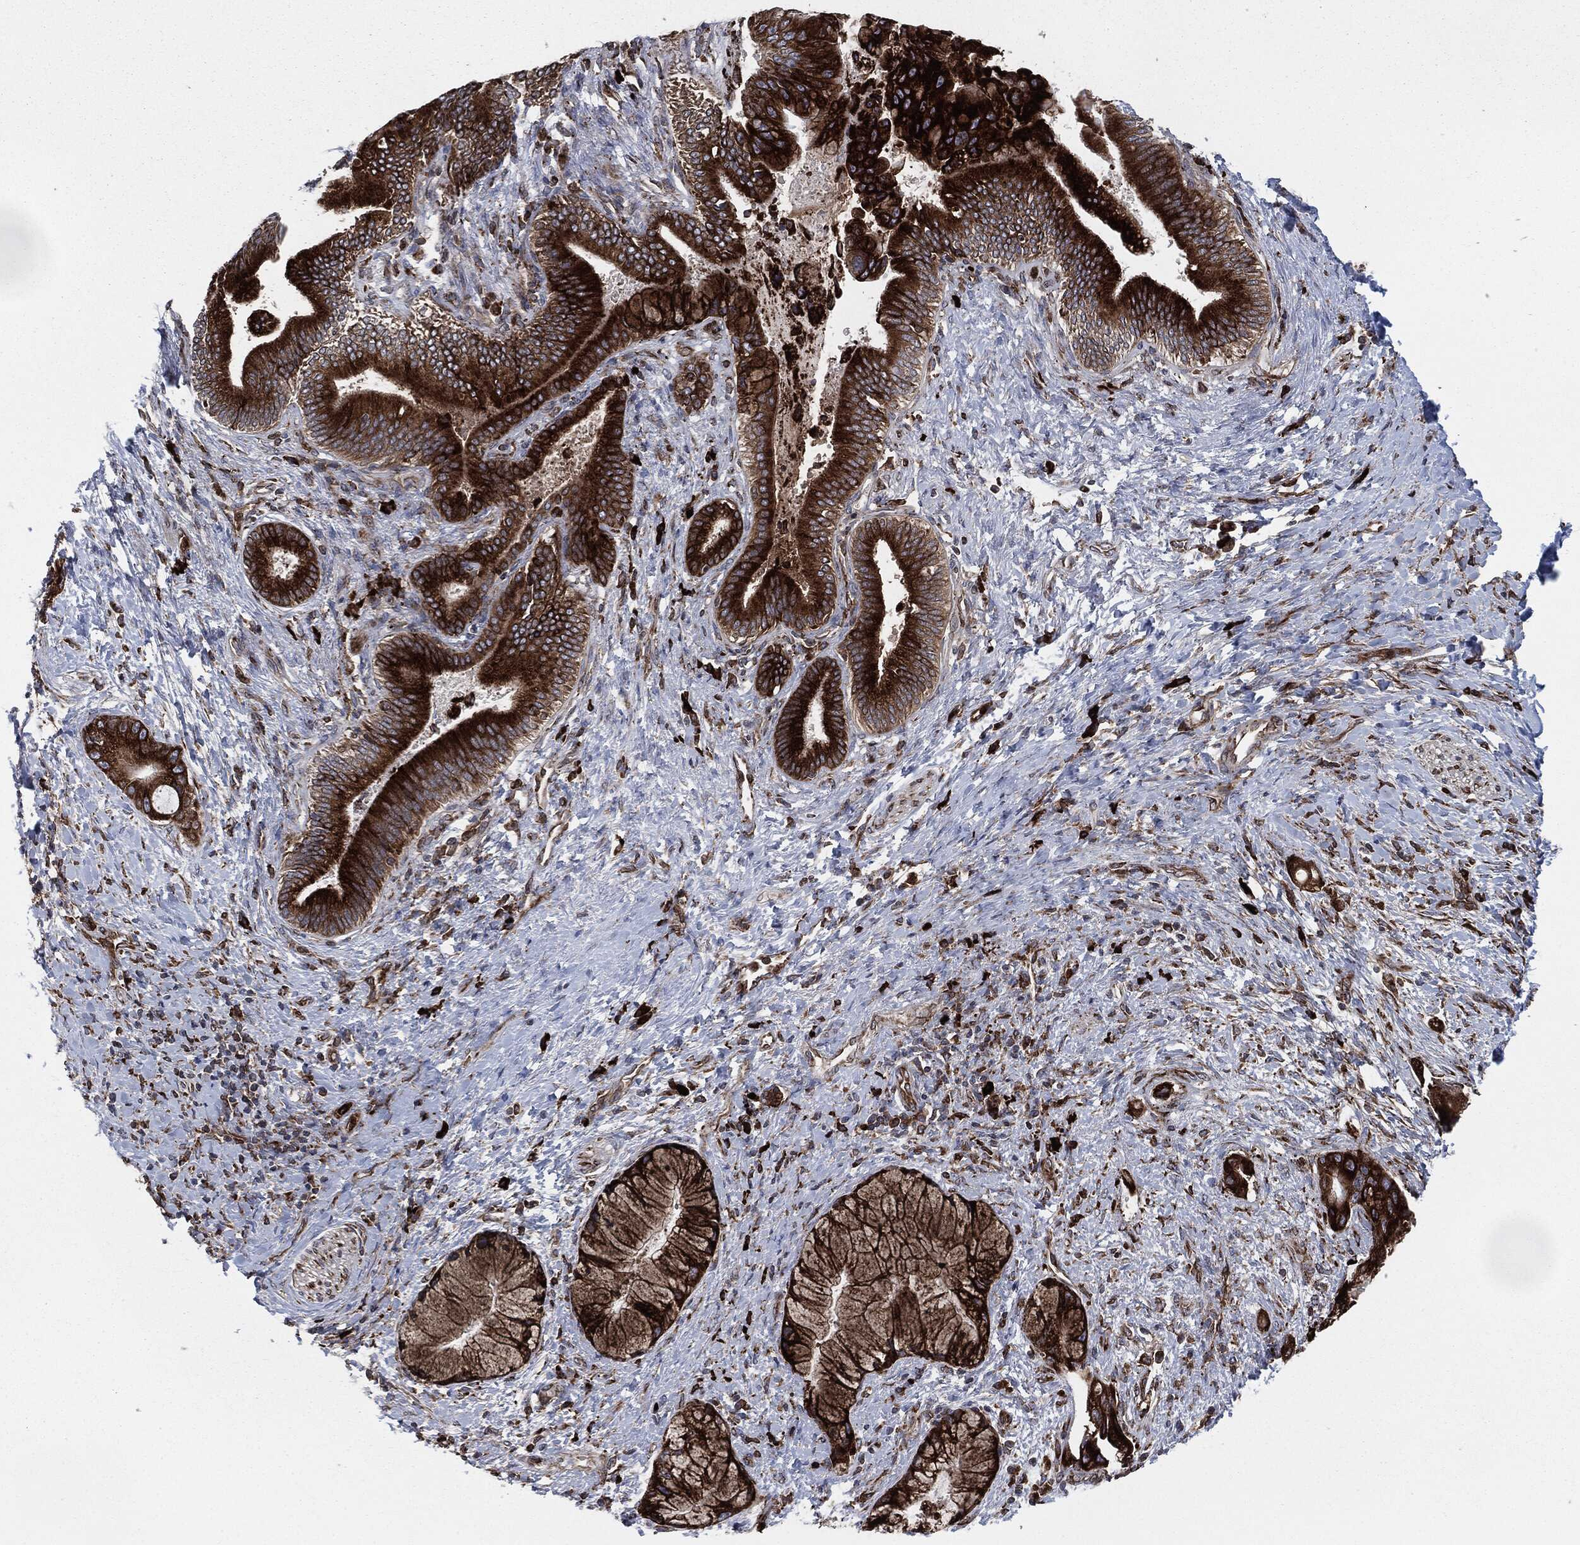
{"staining": {"intensity": "strong", "quantity": ">75%", "location": "cytoplasmic/membranous"}, "tissue": "liver cancer", "cell_type": "Tumor cells", "image_type": "cancer", "snomed": [{"axis": "morphology", "description": "Normal tissue, NOS"}, {"axis": "morphology", "description": "Cholangiocarcinoma"}, {"axis": "topography", "description": "Liver"}, {"axis": "topography", "description": "Peripheral nerve tissue"}], "caption": "Immunohistochemical staining of human liver cancer shows strong cytoplasmic/membranous protein positivity in about >75% of tumor cells.", "gene": "CALR", "patient": {"sex": "male", "age": 50}}